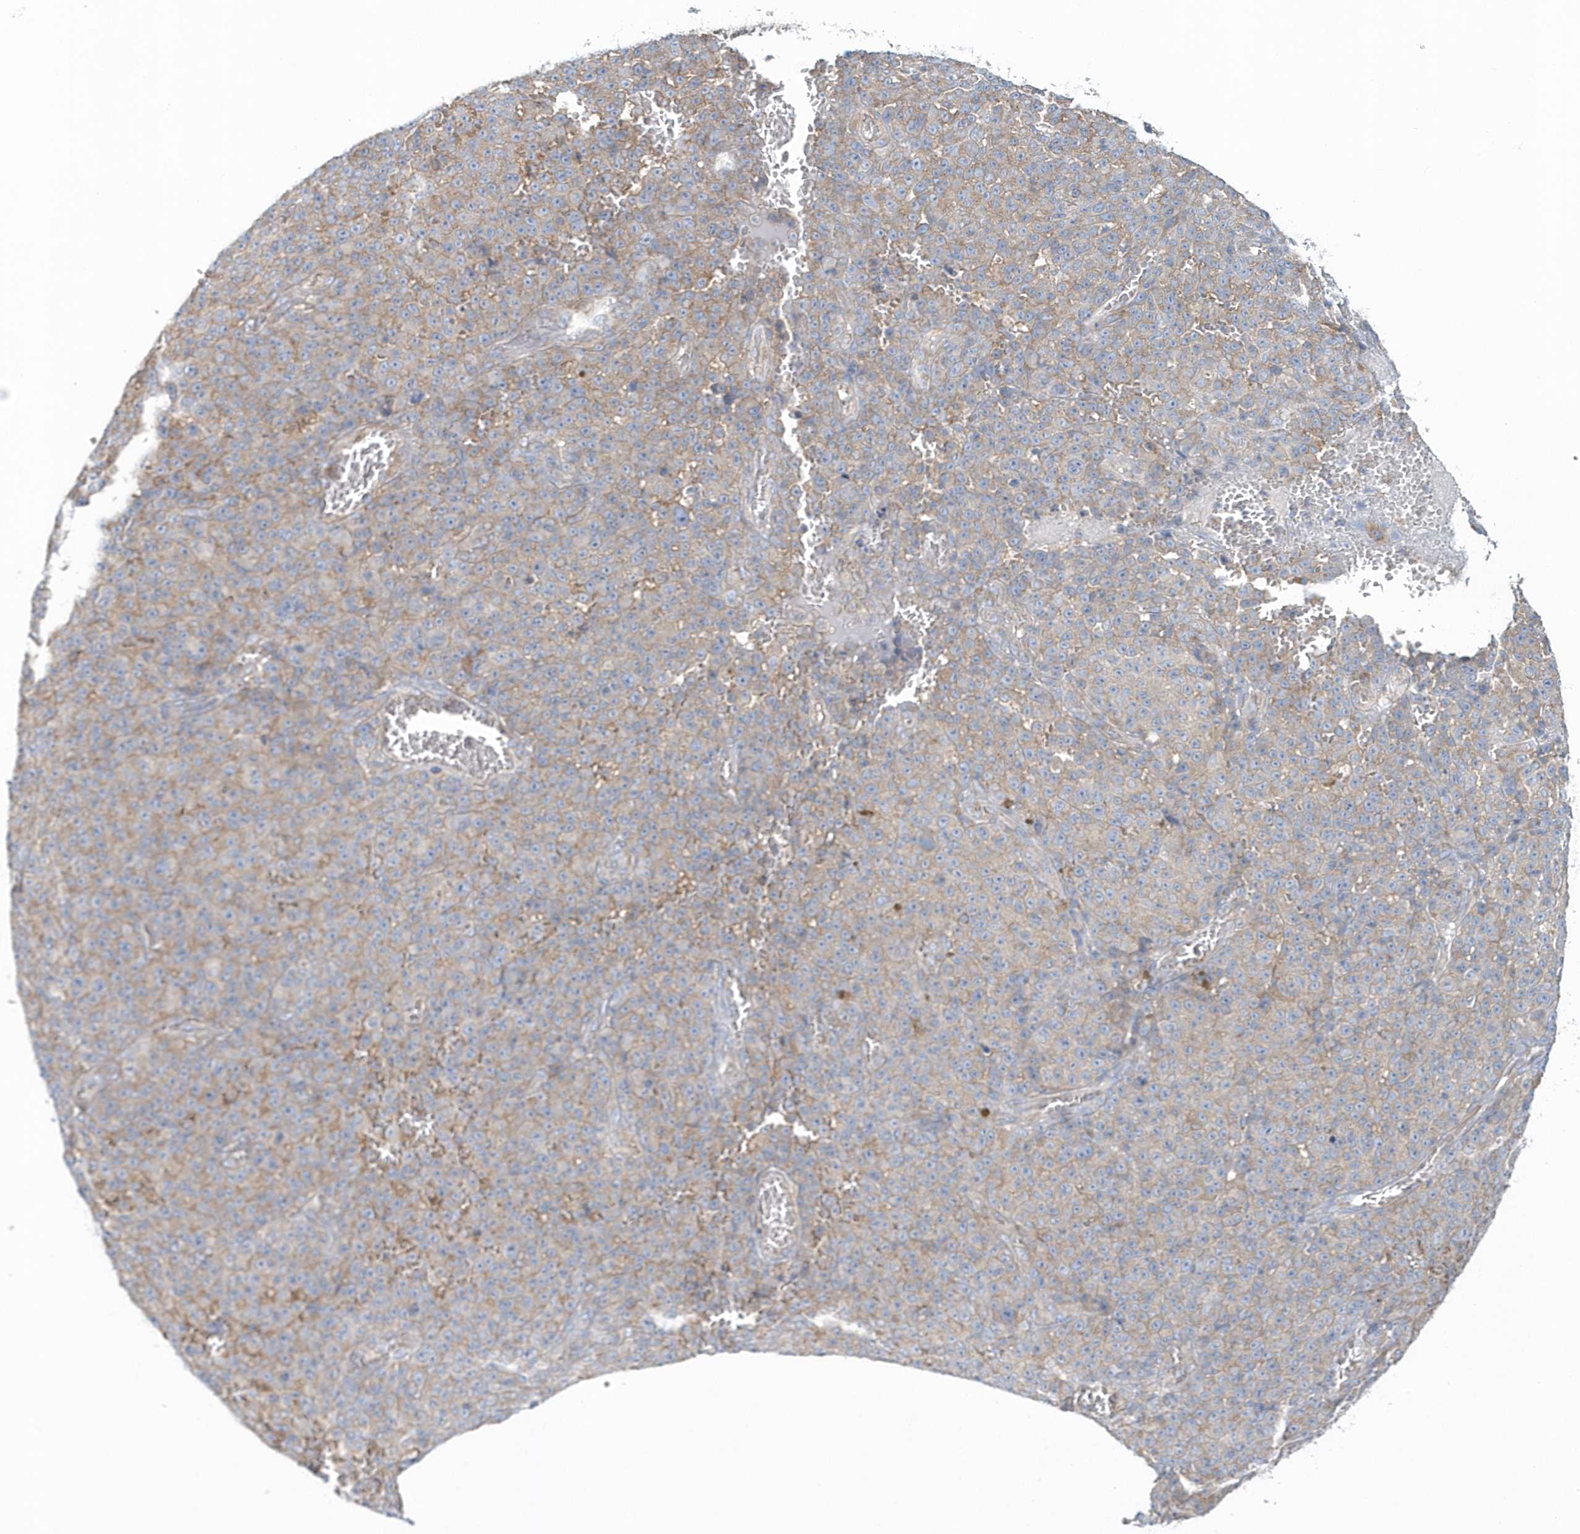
{"staining": {"intensity": "weak", "quantity": "25%-75%", "location": "cytoplasmic/membranous"}, "tissue": "melanoma", "cell_type": "Tumor cells", "image_type": "cancer", "snomed": [{"axis": "morphology", "description": "Malignant melanoma, NOS"}, {"axis": "topography", "description": "Skin"}], "caption": "High-power microscopy captured an IHC histopathology image of melanoma, revealing weak cytoplasmic/membranous expression in approximately 25%-75% of tumor cells.", "gene": "EIF3C", "patient": {"sex": "female", "age": 82}}